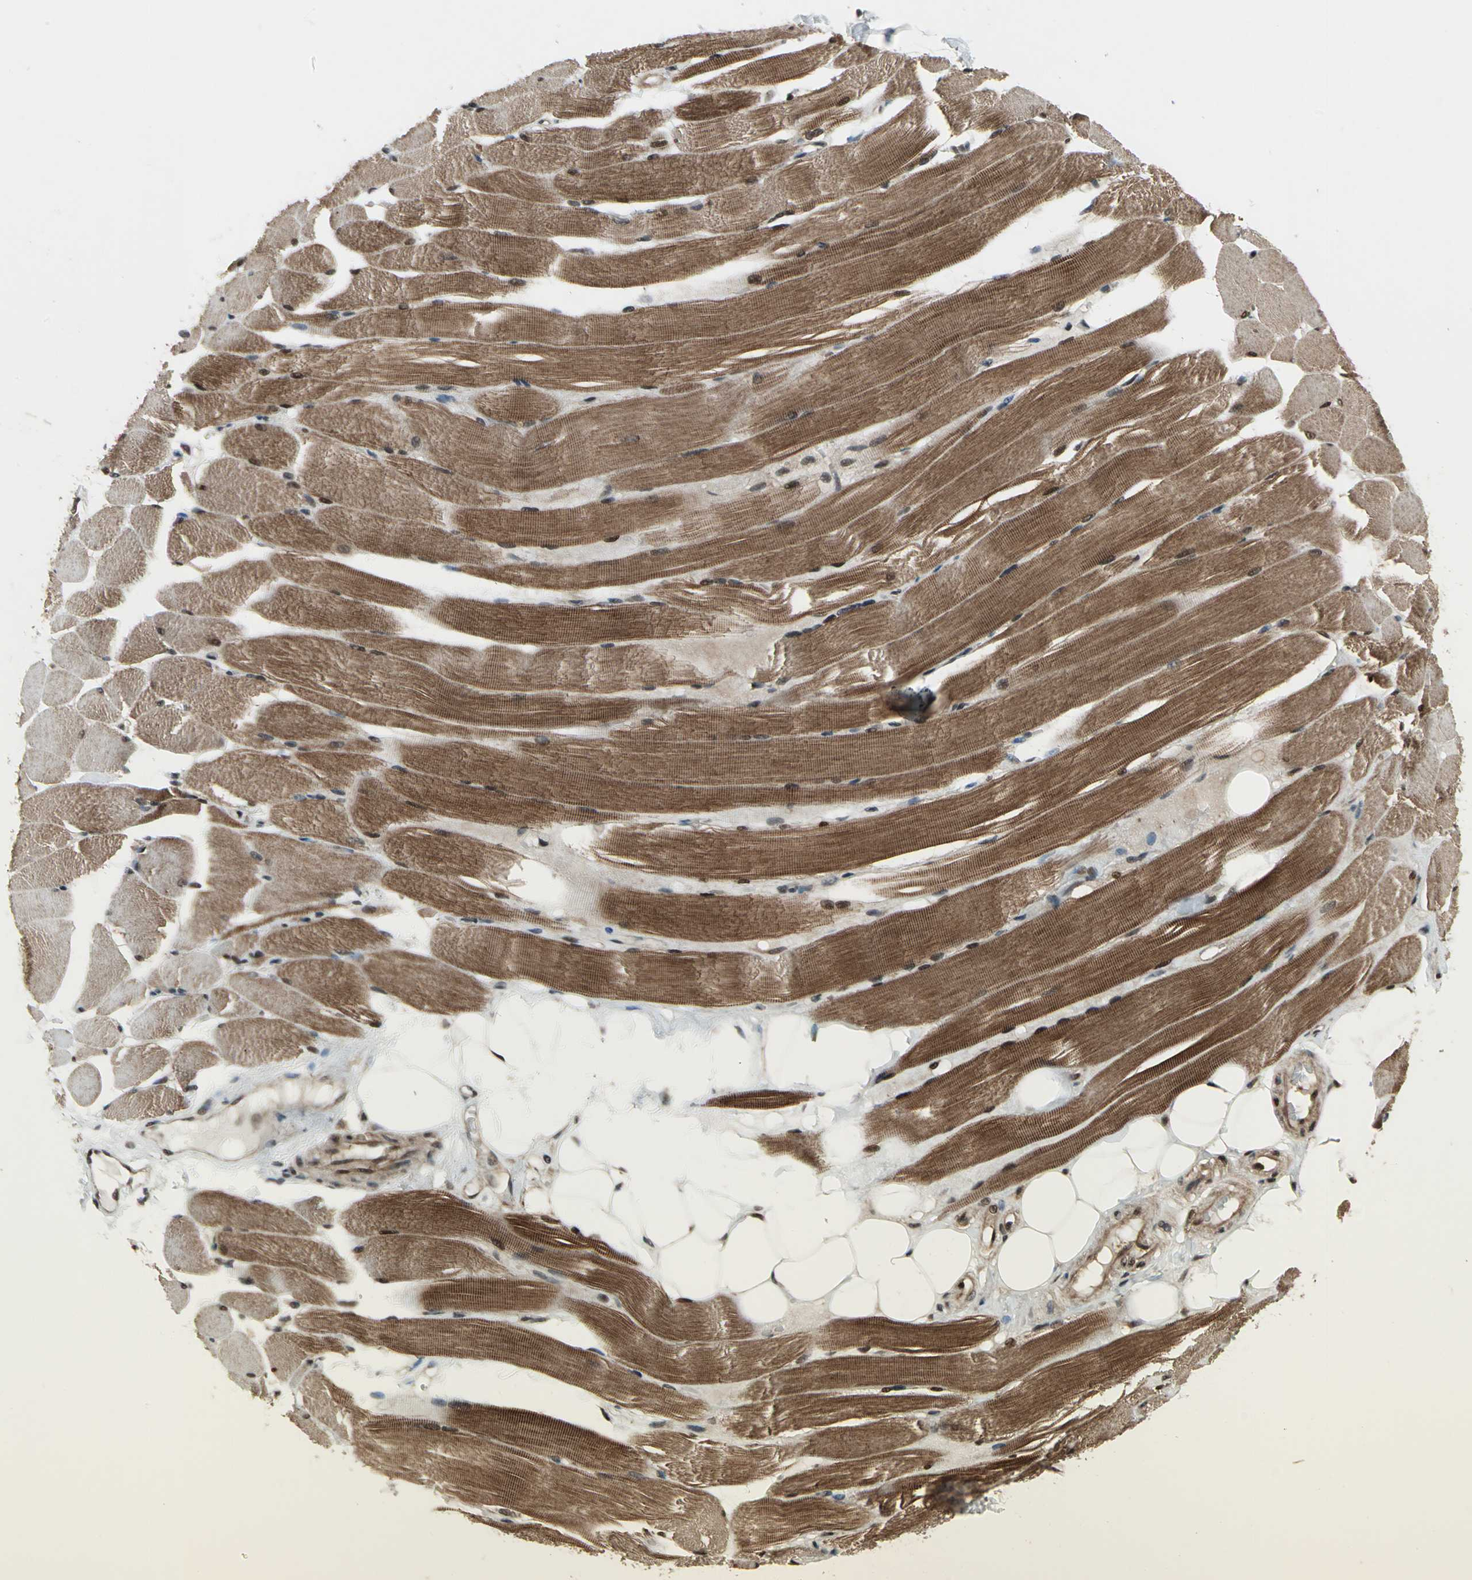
{"staining": {"intensity": "strong", "quantity": ">75%", "location": "cytoplasmic/membranous"}, "tissue": "skeletal muscle", "cell_type": "Myocytes", "image_type": "normal", "snomed": [{"axis": "morphology", "description": "Normal tissue, NOS"}, {"axis": "topography", "description": "Skeletal muscle"}, {"axis": "topography", "description": "Peripheral nerve tissue"}], "caption": "Protein staining displays strong cytoplasmic/membranous positivity in approximately >75% of myocytes in benign skeletal muscle.", "gene": "COPS5", "patient": {"sex": "female", "age": 84}}